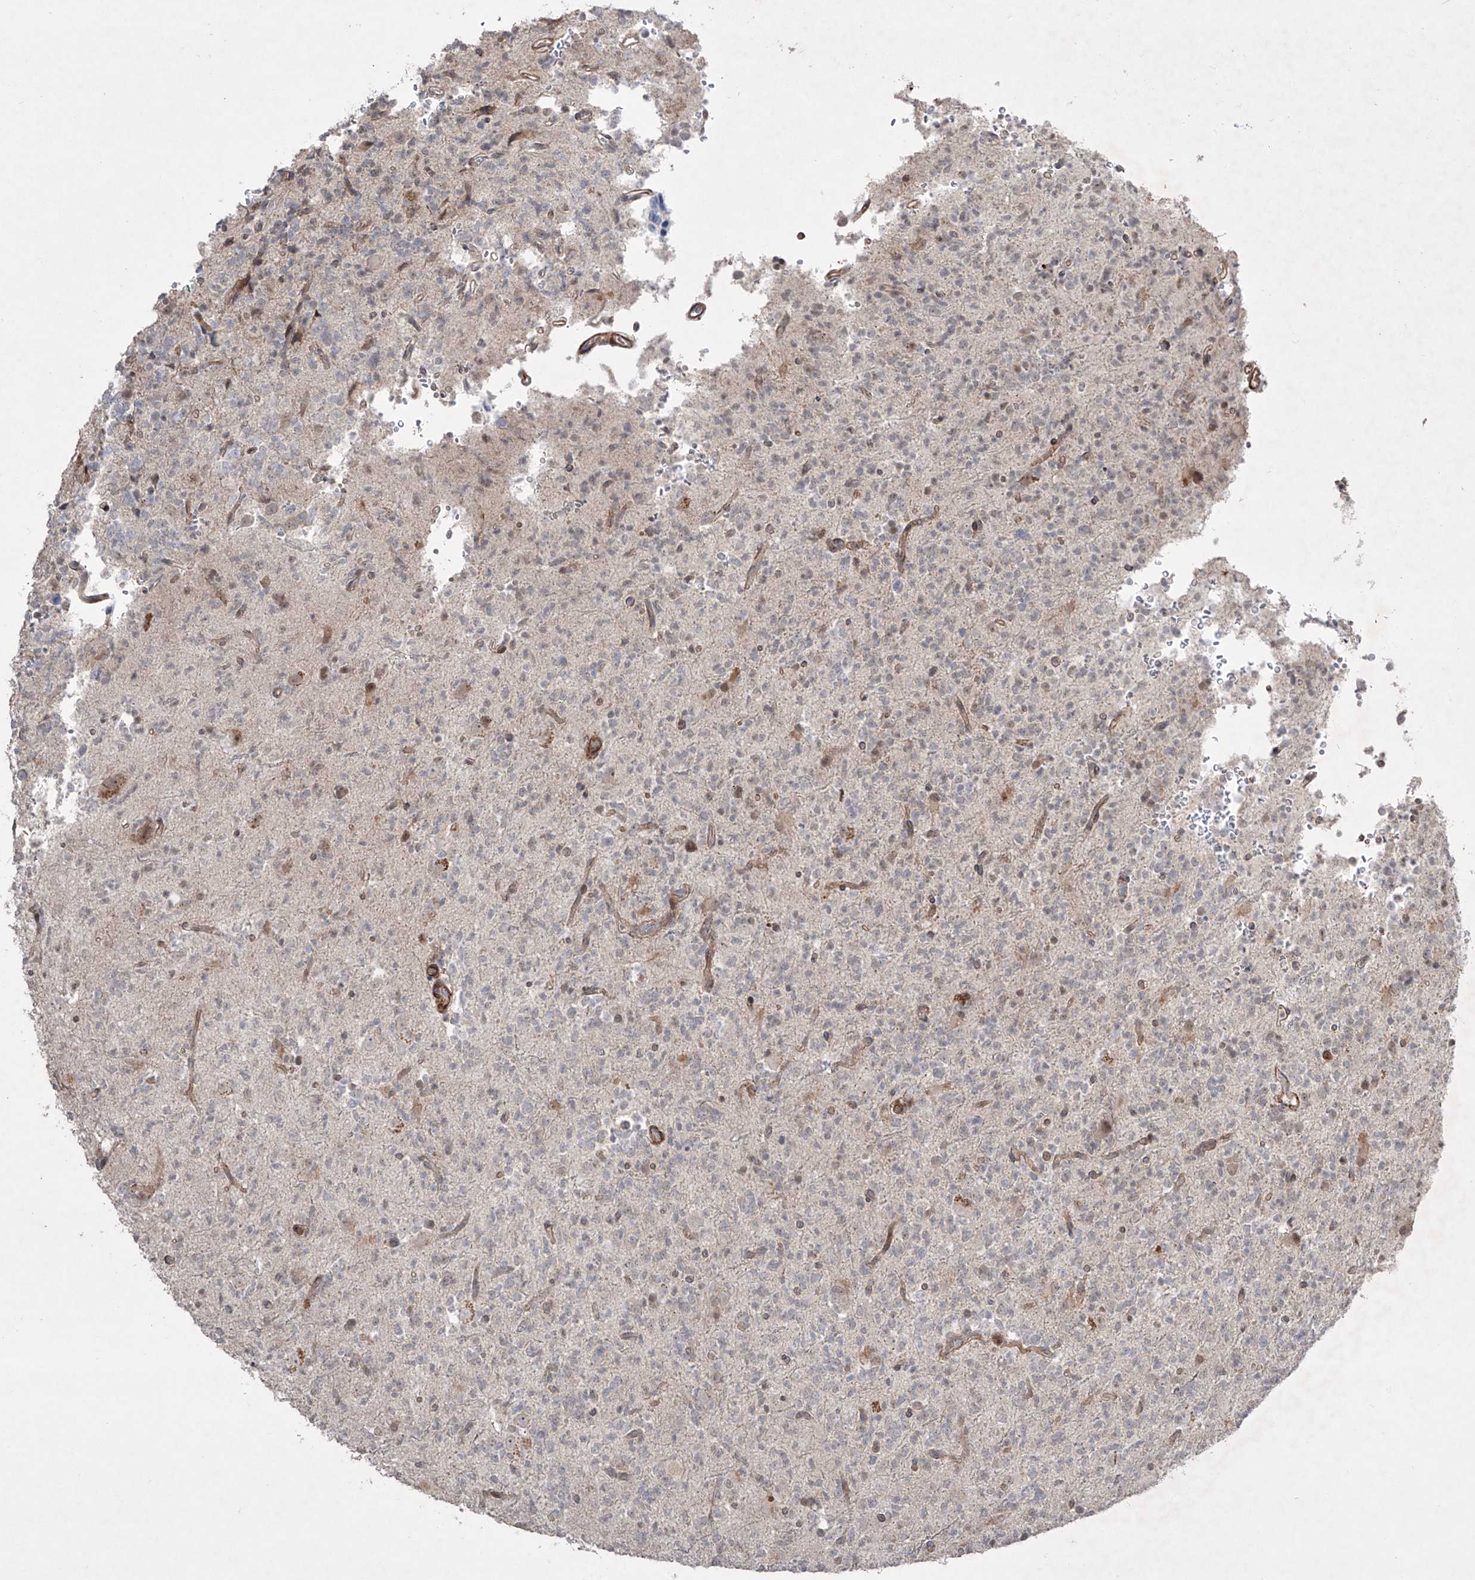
{"staining": {"intensity": "negative", "quantity": "none", "location": "none"}, "tissue": "glioma", "cell_type": "Tumor cells", "image_type": "cancer", "snomed": [{"axis": "morphology", "description": "Glioma, malignant, High grade"}, {"axis": "topography", "description": "Brain"}], "caption": "This is a image of immunohistochemistry staining of glioma, which shows no positivity in tumor cells.", "gene": "KDM1B", "patient": {"sex": "female", "age": 62}}